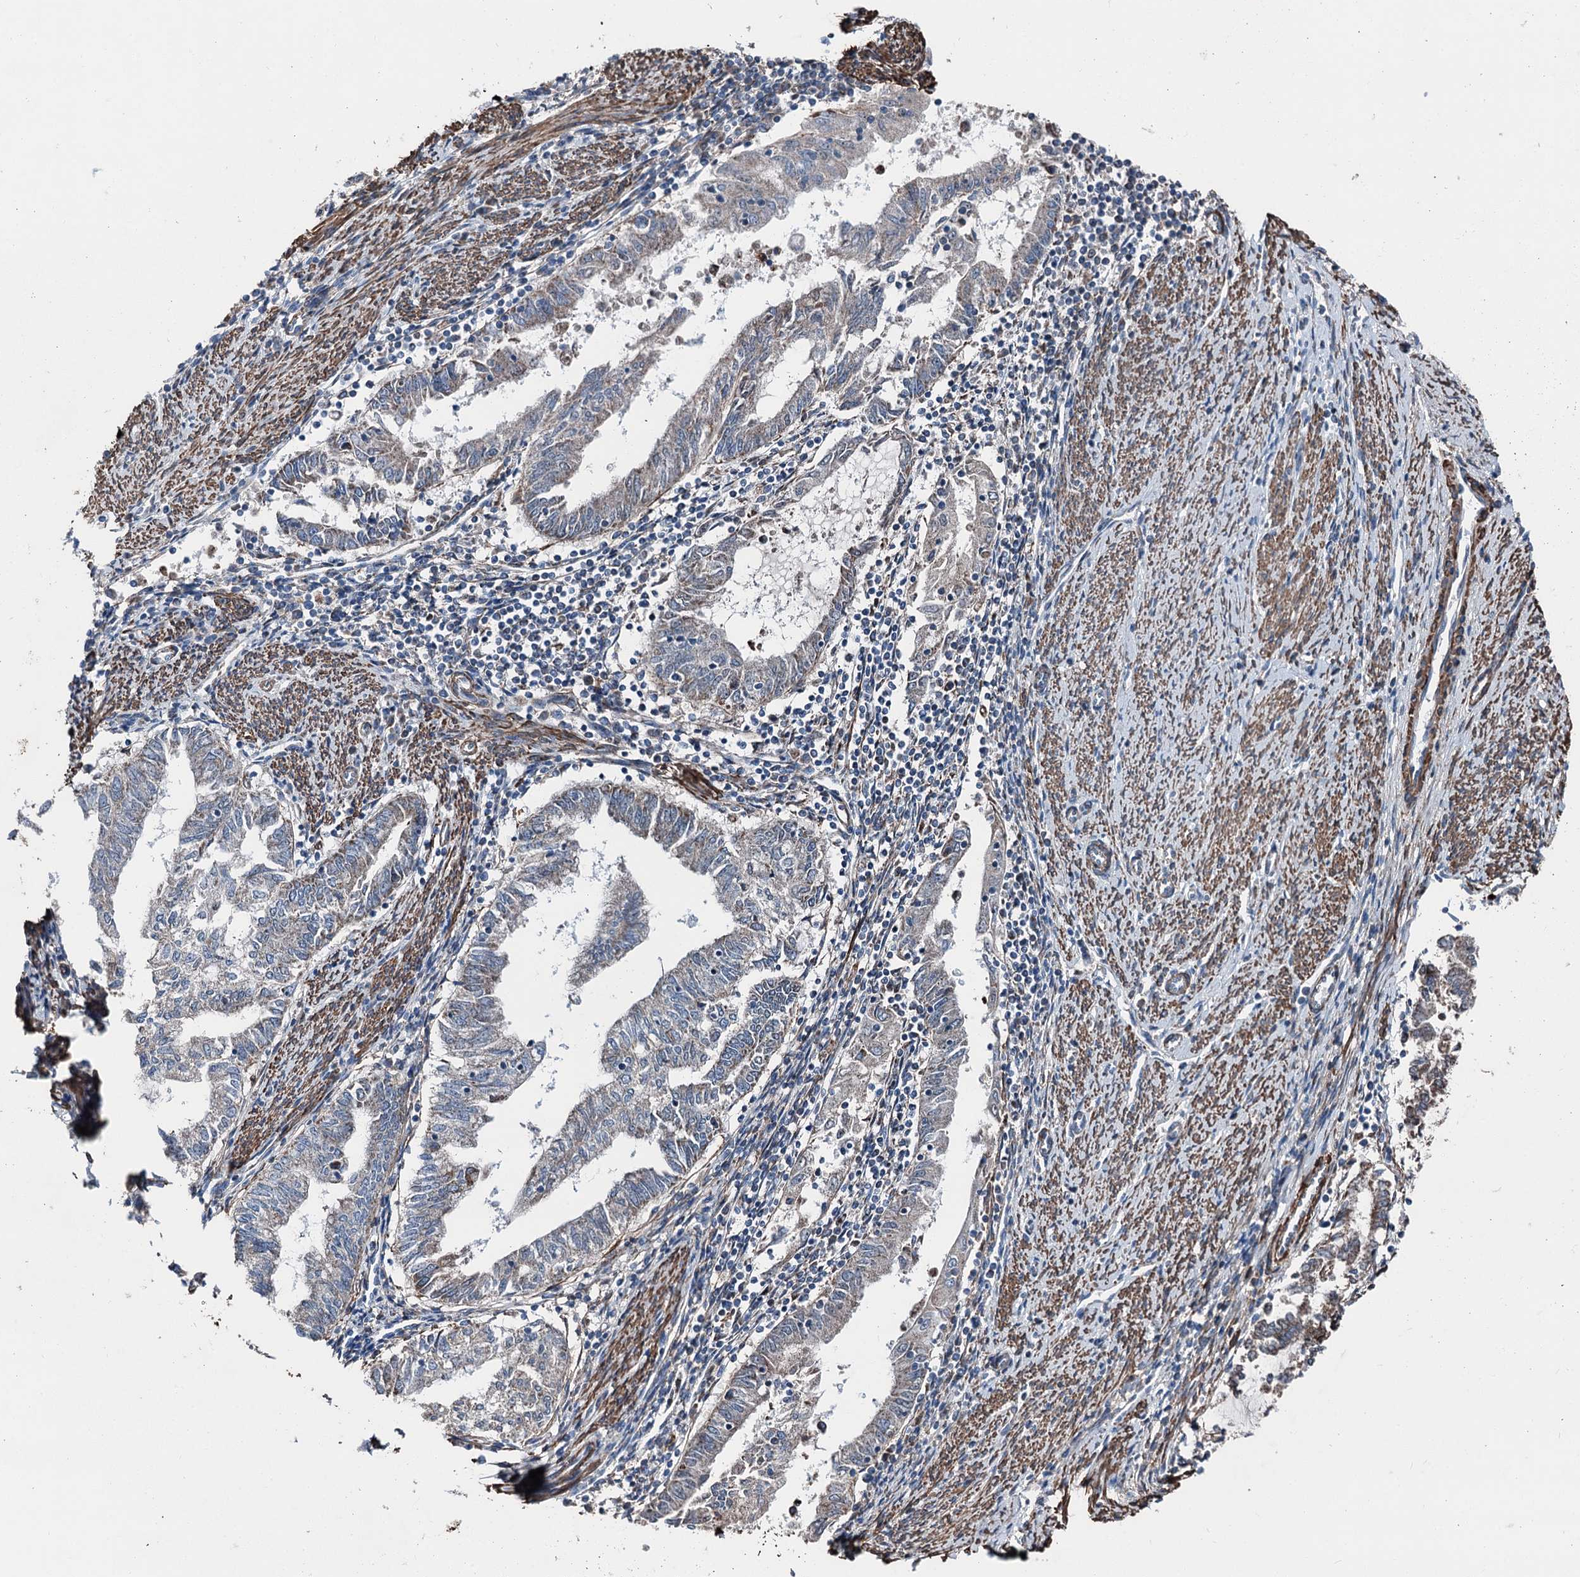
{"staining": {"intensity": "weak", "quantity": "25%-75%", "location": "cytoplasmic/membranous"}, "tissue": "endometrial cancer", "cell_type": "Tumor cells", "image_type": "cancer", "snomed": [{"axis": "morphology", "description": "Adenocarcinoma, NOS"}, {"axis": "topography", "description": "Endometrium"}], "caption": "Endometrial cancer (adenocarcinoma) stained for a protein reveals weak cytoplasmic/membranous positivity in tumor cells. The staining was performed using DAB (3,3'-diaminobenzidine), with brown indicating positive protein expression. Nuclei are stained blue with hematoxylin.", "gene": "DDIAS", "patient": {"sex": "female", "age": 79}}